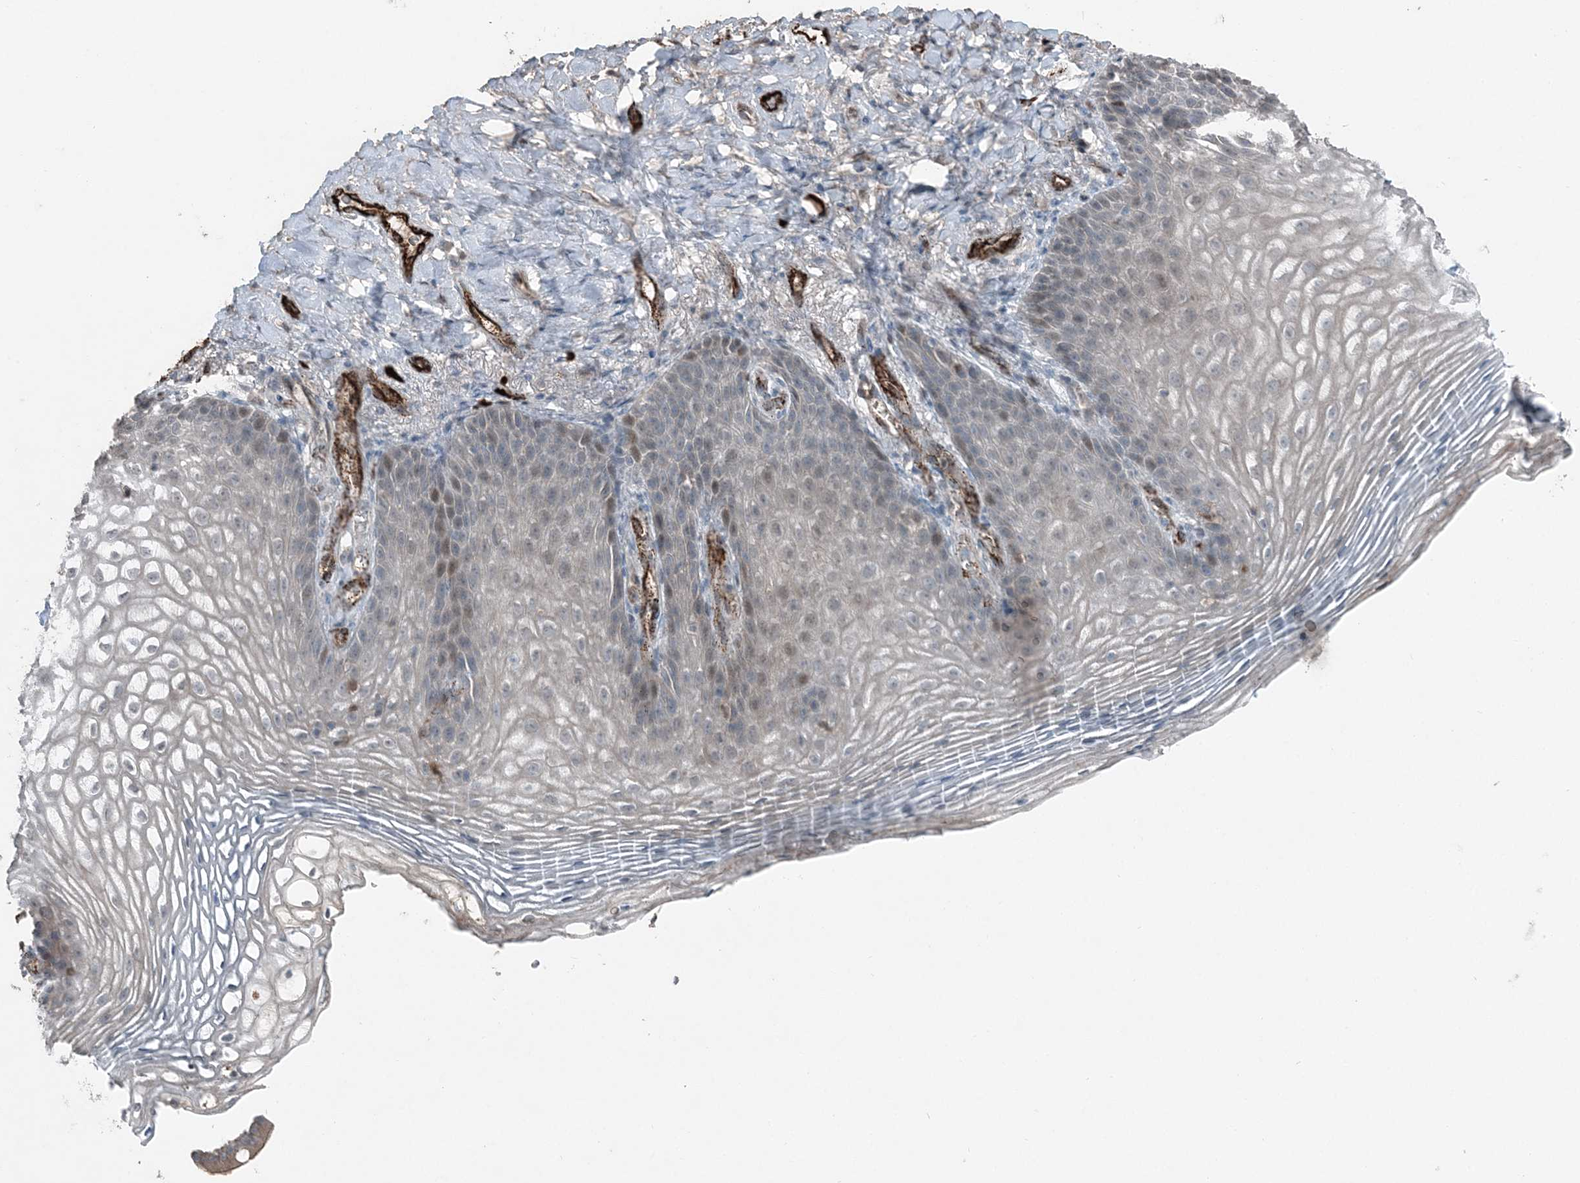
{"staining": {"intensity": "weak", "quantity": "<25%", "location": "cytoplasmic/membranous"}, "tissue": "vagina", "cell_type": "Squamous epithelial cells", "image_type": "normal", "snomed": [{"axis": "morphology", "description": "Normal tissue, NOS"}, {"axis": "topography", "description": "Vagina"}], "caption": "Immunohistochemical staining of unremarkable vagina reveals no significant expression in squamous epithelial cells. (IHC, brightfield microscopy, high magnification).", "gene": "ELOVL7", "patient": {"sex": "female", "age": 60}}